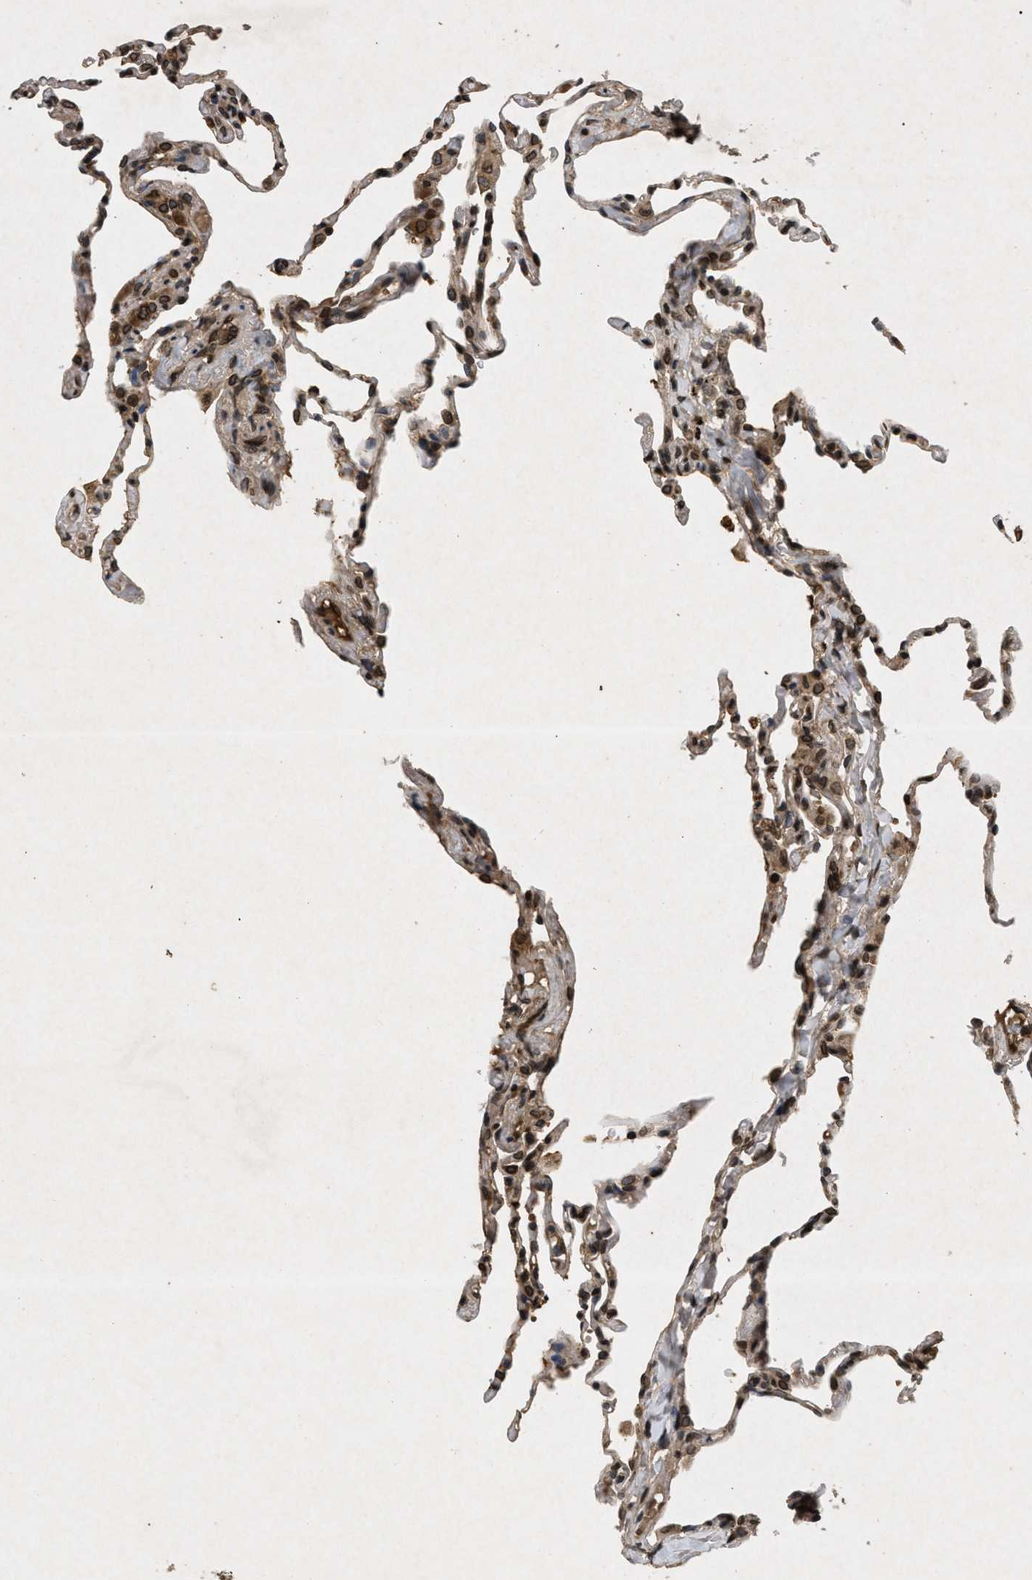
{"staining": {"intensity": "moderate", "quantity": ">75%", "location": "nuclear"}, "tissue": "lung", "cell_type": "Alveolar cells", "image_type": "normal", "snomed": [{"axis": "morphology", "description": "Normal tissue, NOS"}, {"axis": "topography", "description": "Lung"}], "caption": "Alveolar cells show medium levels of moderate nuclear staining in approximately >75% of cells in unremarkable human lung.", "gene": "CRY1", "patient": {"sex": "male", "age": 59}}